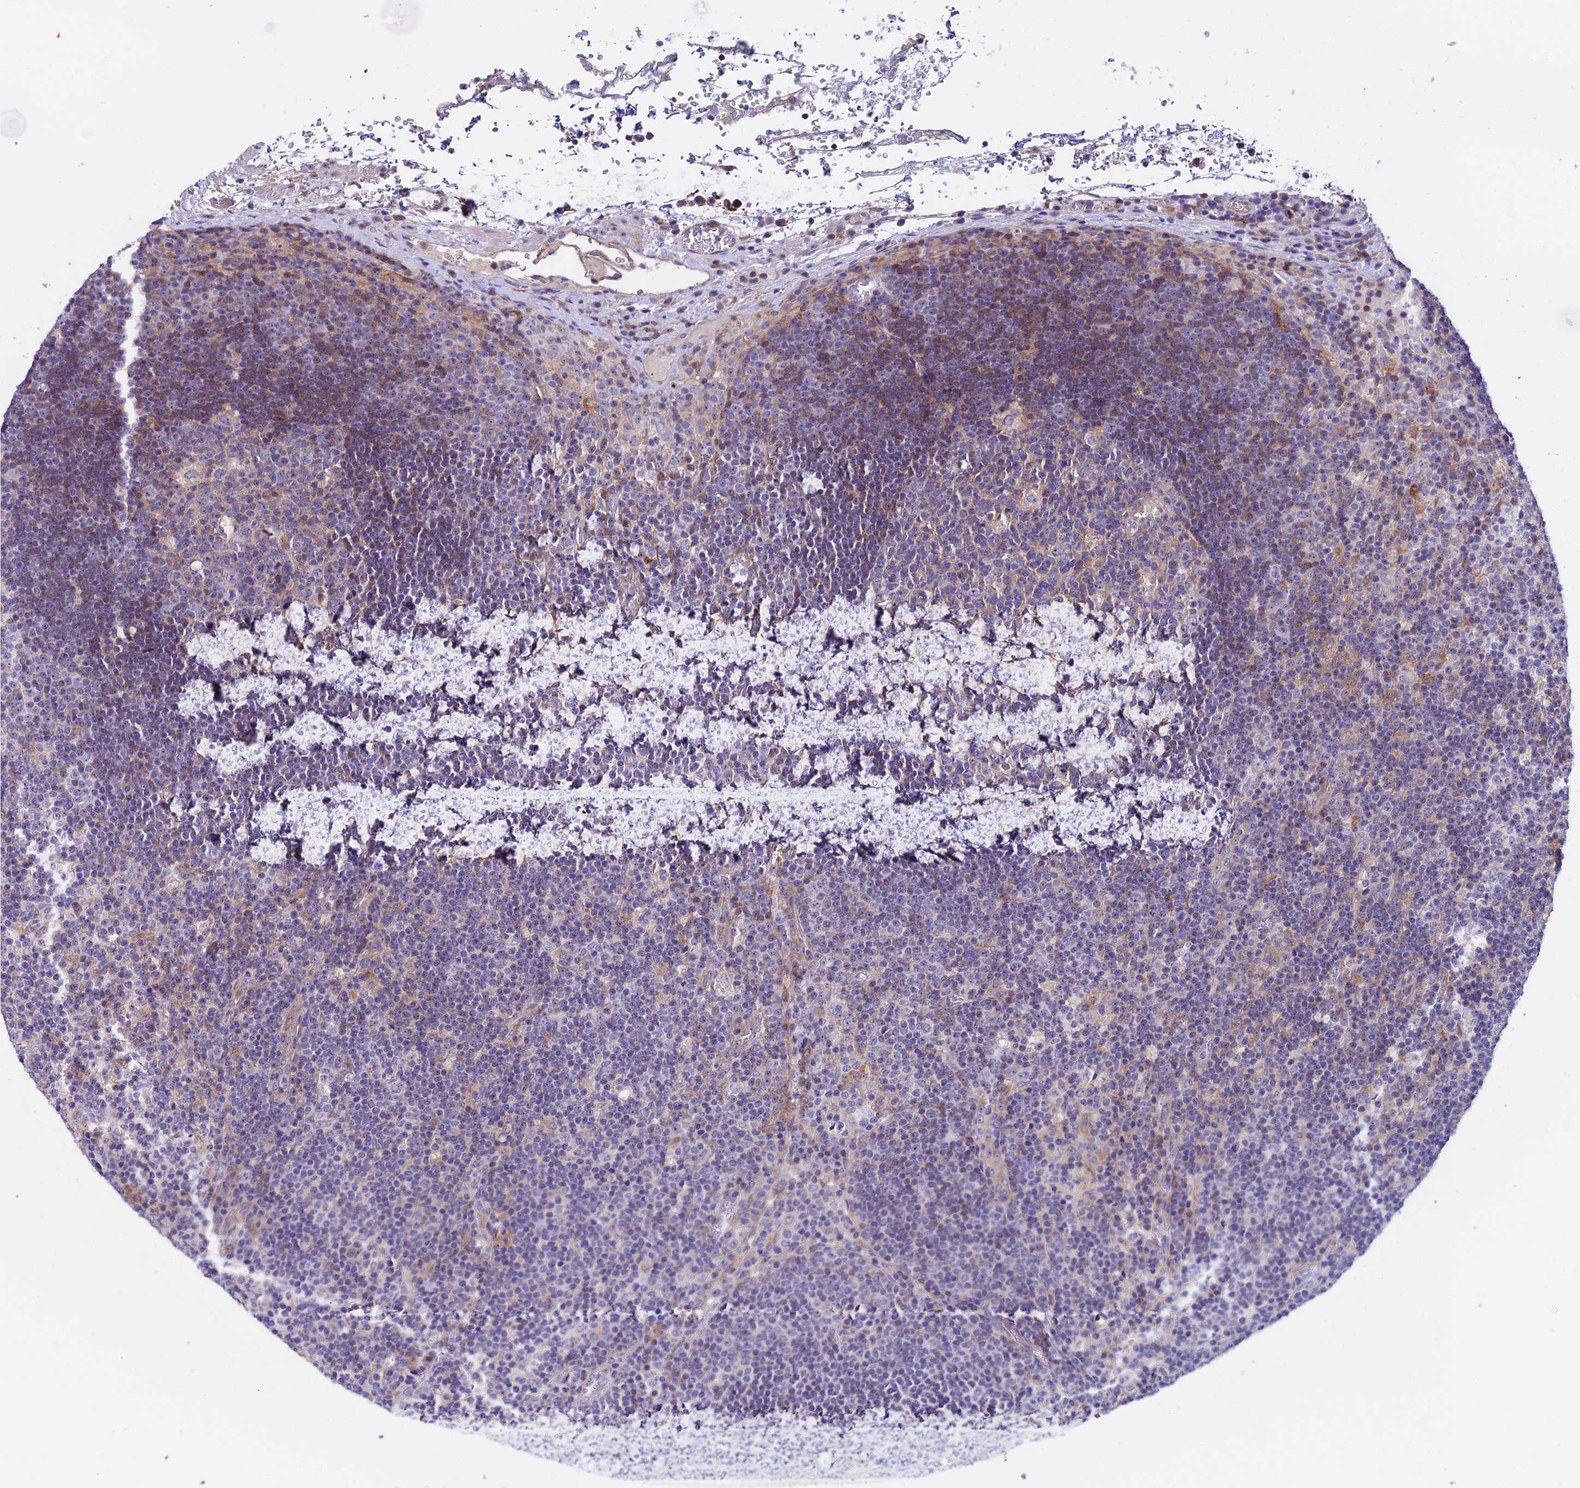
{"staining": {"intensity": "weak", "quantity": "<25%", "location": "cytoplasmic/membranous"}, "tissue": "lymph node", "cell_type": "Germinal center cells", "image_type": "normal", "snomed": [{"axis": "morphology", "description": "Normal tissue, NOS"}, {"axis": "topography", "description": "Lymph node"}], "caption": "Histopathology image shows no significant protein expression in germinal center cells of unremarkable lymph node. (Stains: DAB (3,3'-diaminobenzidine) immunohistochemistry (IHC) with hematoxylin counter stain, Microscopy: brightfield microscopy at high magnification).", "gene": "DUSP29", "patient": {"sex": "male", "age": 58}}